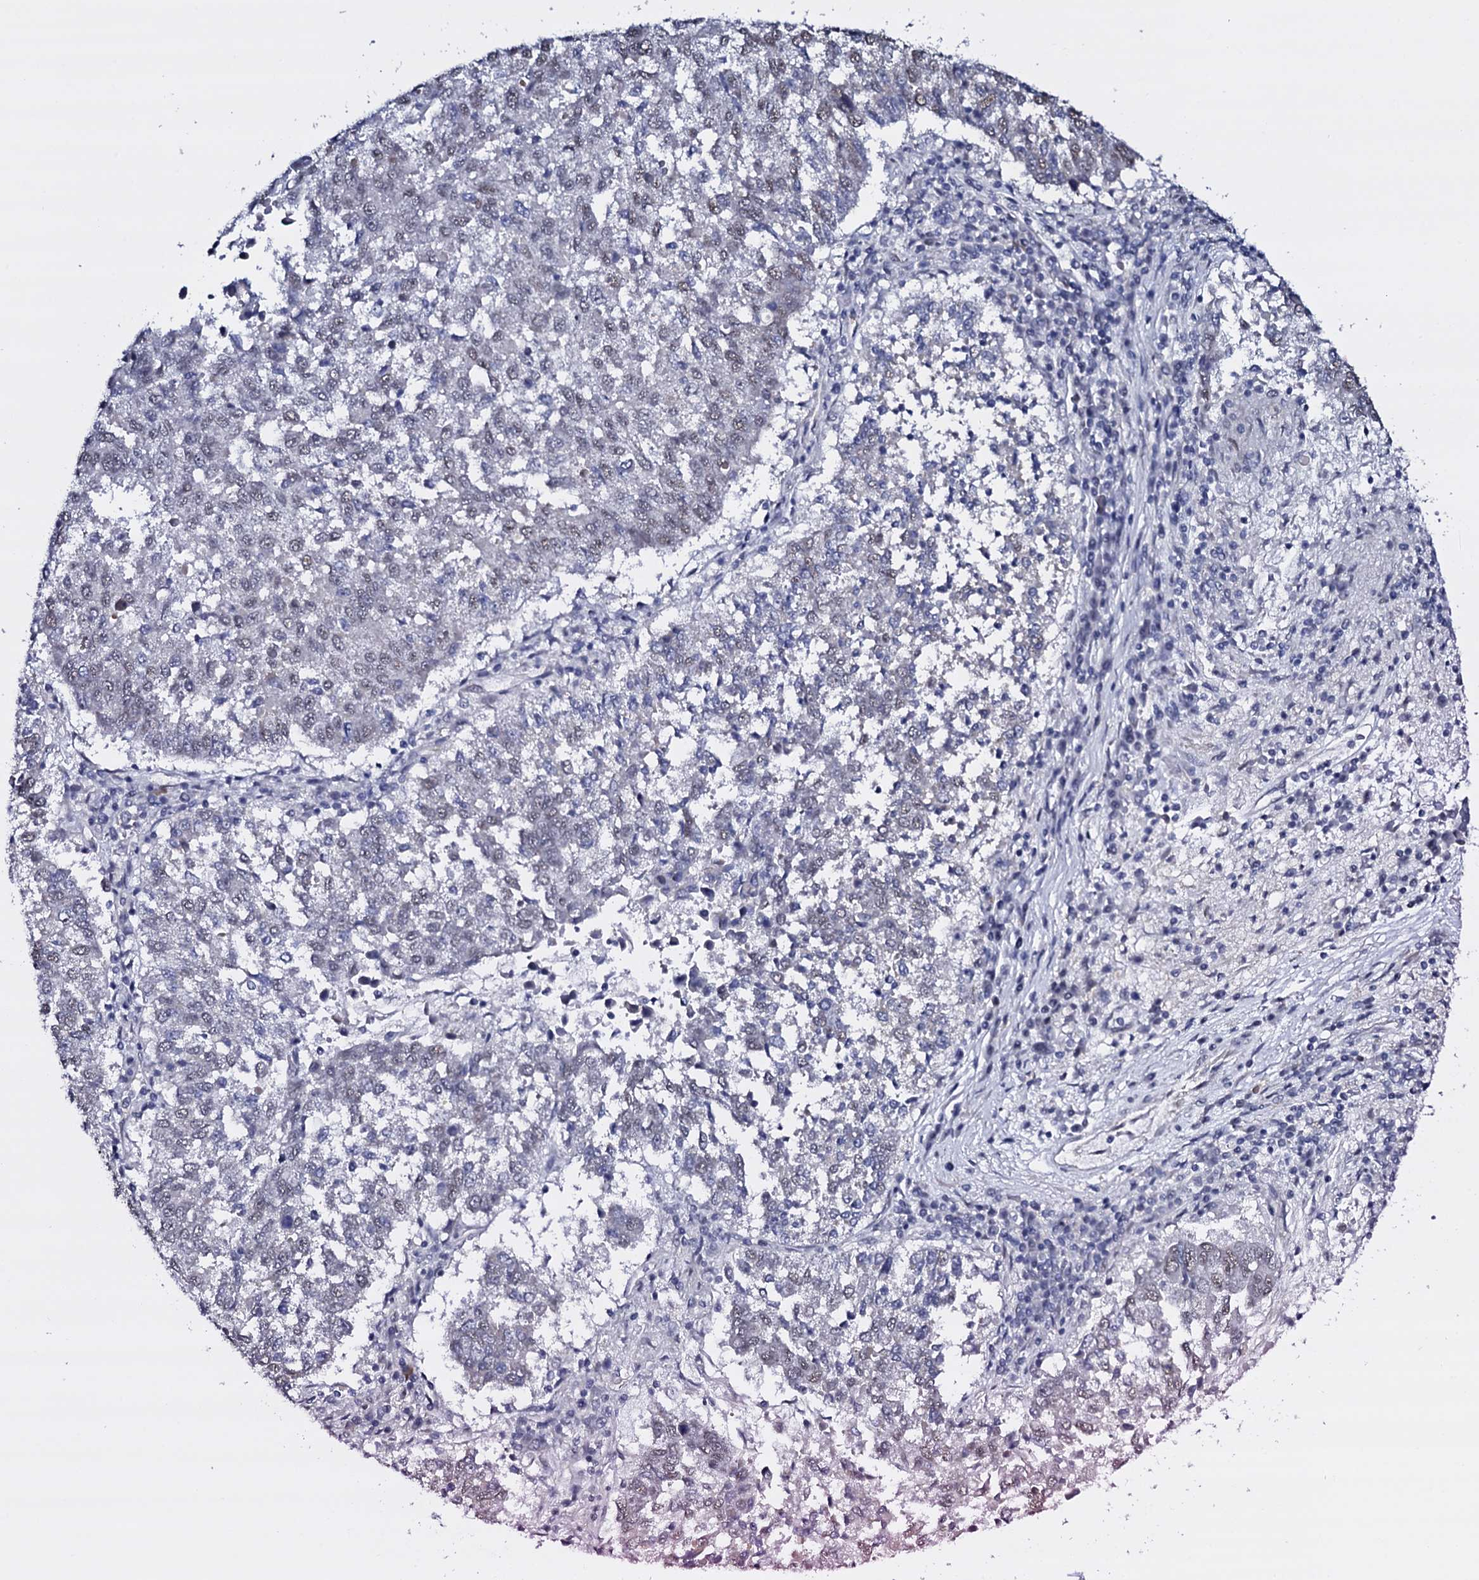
{"staining": {"intensity": "negative", "quantity": "none", "location": "none"}, "tissue": "lung cancer", "cell_type": "Tumor cells", "image_type": "cancer", "snomed": [{"axis": "morphology", "description": "Squamous cell carcinoma, NOS"}, {"axis": "topography", "description": "Lung"}], "caption": "Lung squamous cell carcinoma was stained to show a protein in brown. There is no significant expression in tumor cells. (DAB (3,3'-diaminobenzidine) IHC visualized using brightfield microscopy, high magnification).", "gene": "GAREM1", "patient": {"sex": "male", "age": 73}}